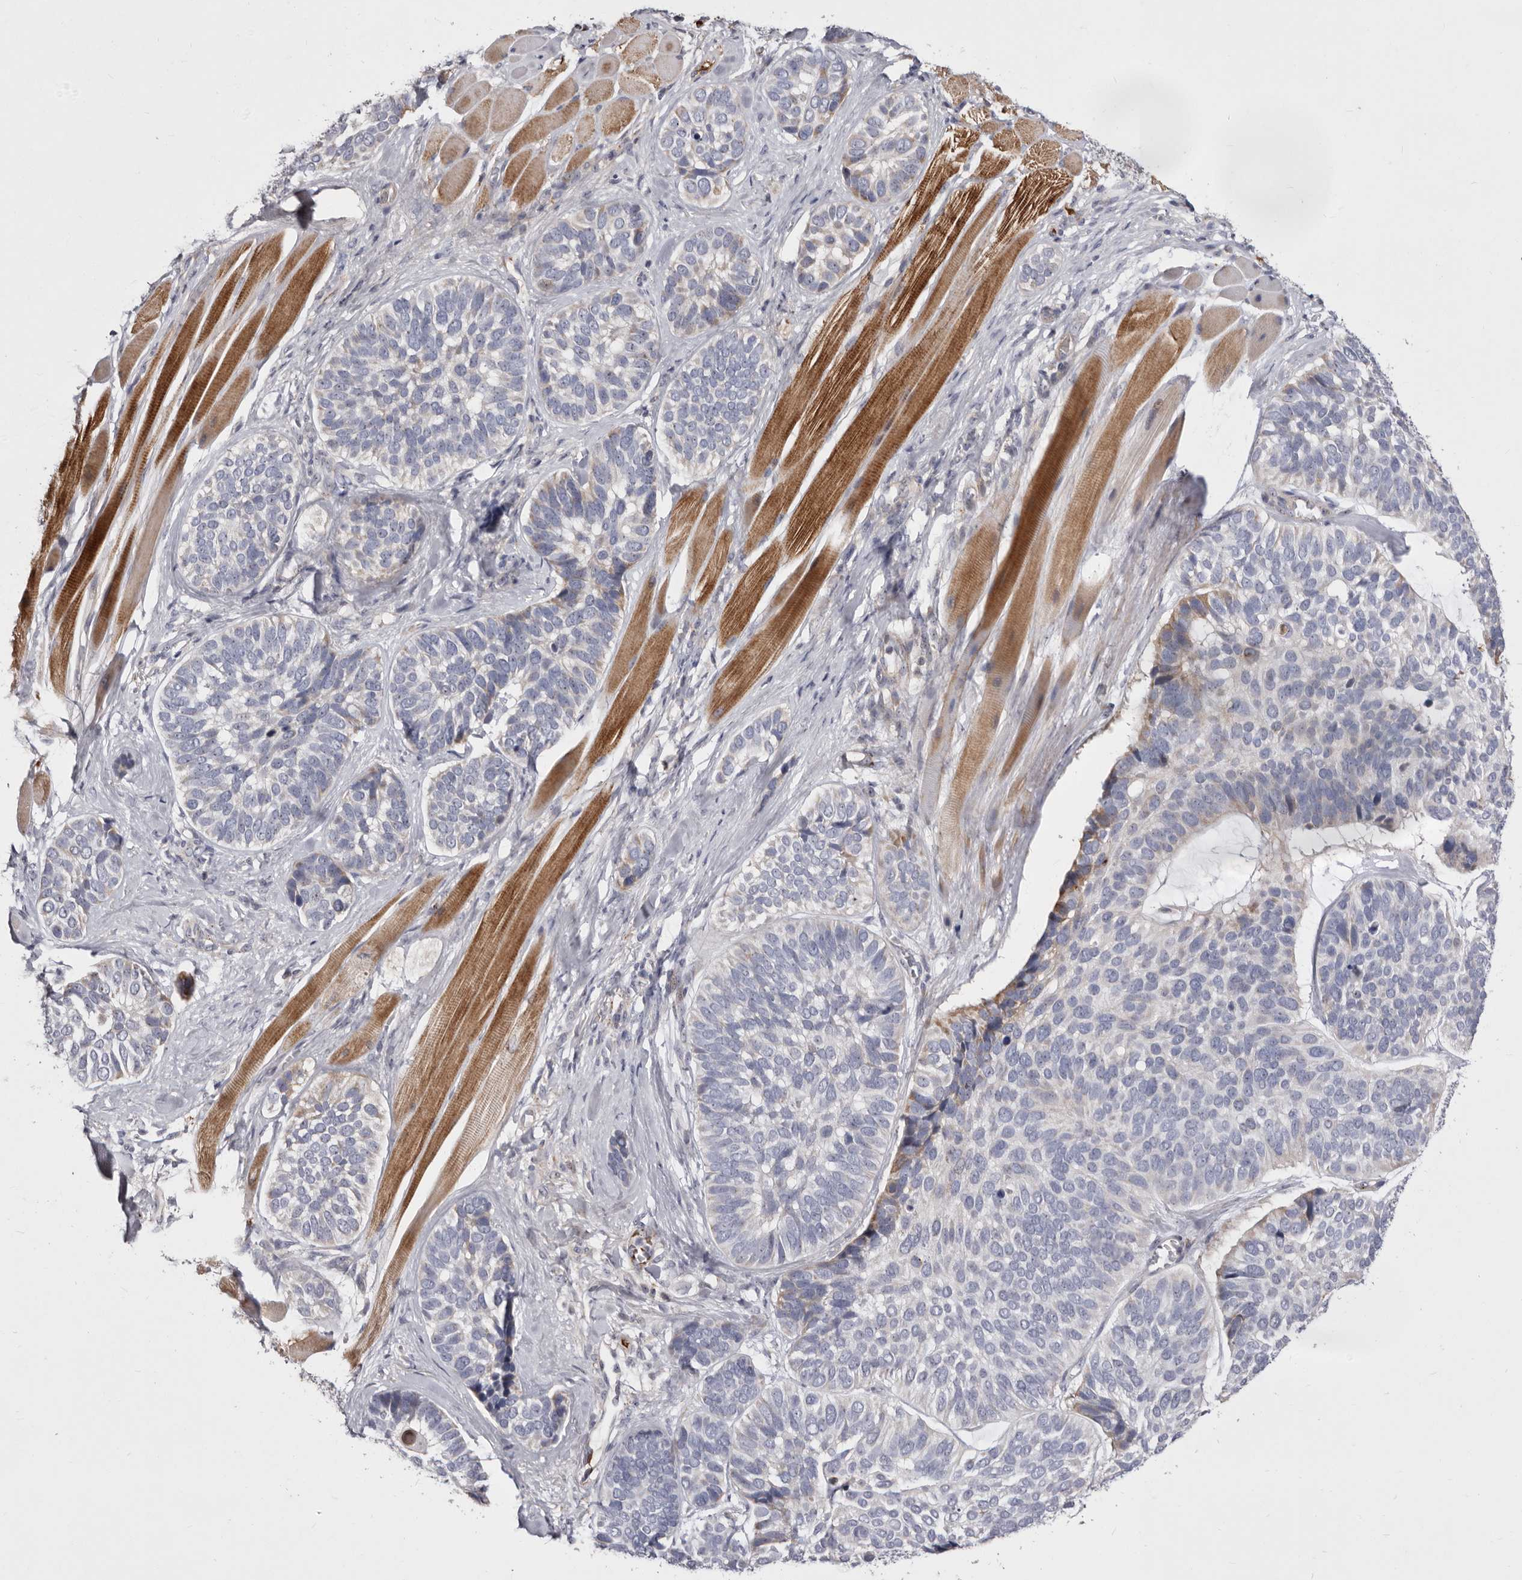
{"staining": {"intensity": "weak", "quantity": "<25%", "location": "cytoplasmic/membranous"}, "tissue": "skin cancer", "cell_type": "Tumor cells", "image_type": "cancer", "snomed": [{"axis": "morphology", "description": "Basal cell carcinoma"}, {"axis": "topography", "description": "Skin"}], "caption": "An immunohistochemistry micrograph of skin cancer is shown. There is no staining in tumor cells of skin cancer.", "gene": "NUBPL", "patient": {"sex": "male", "age": 62}}